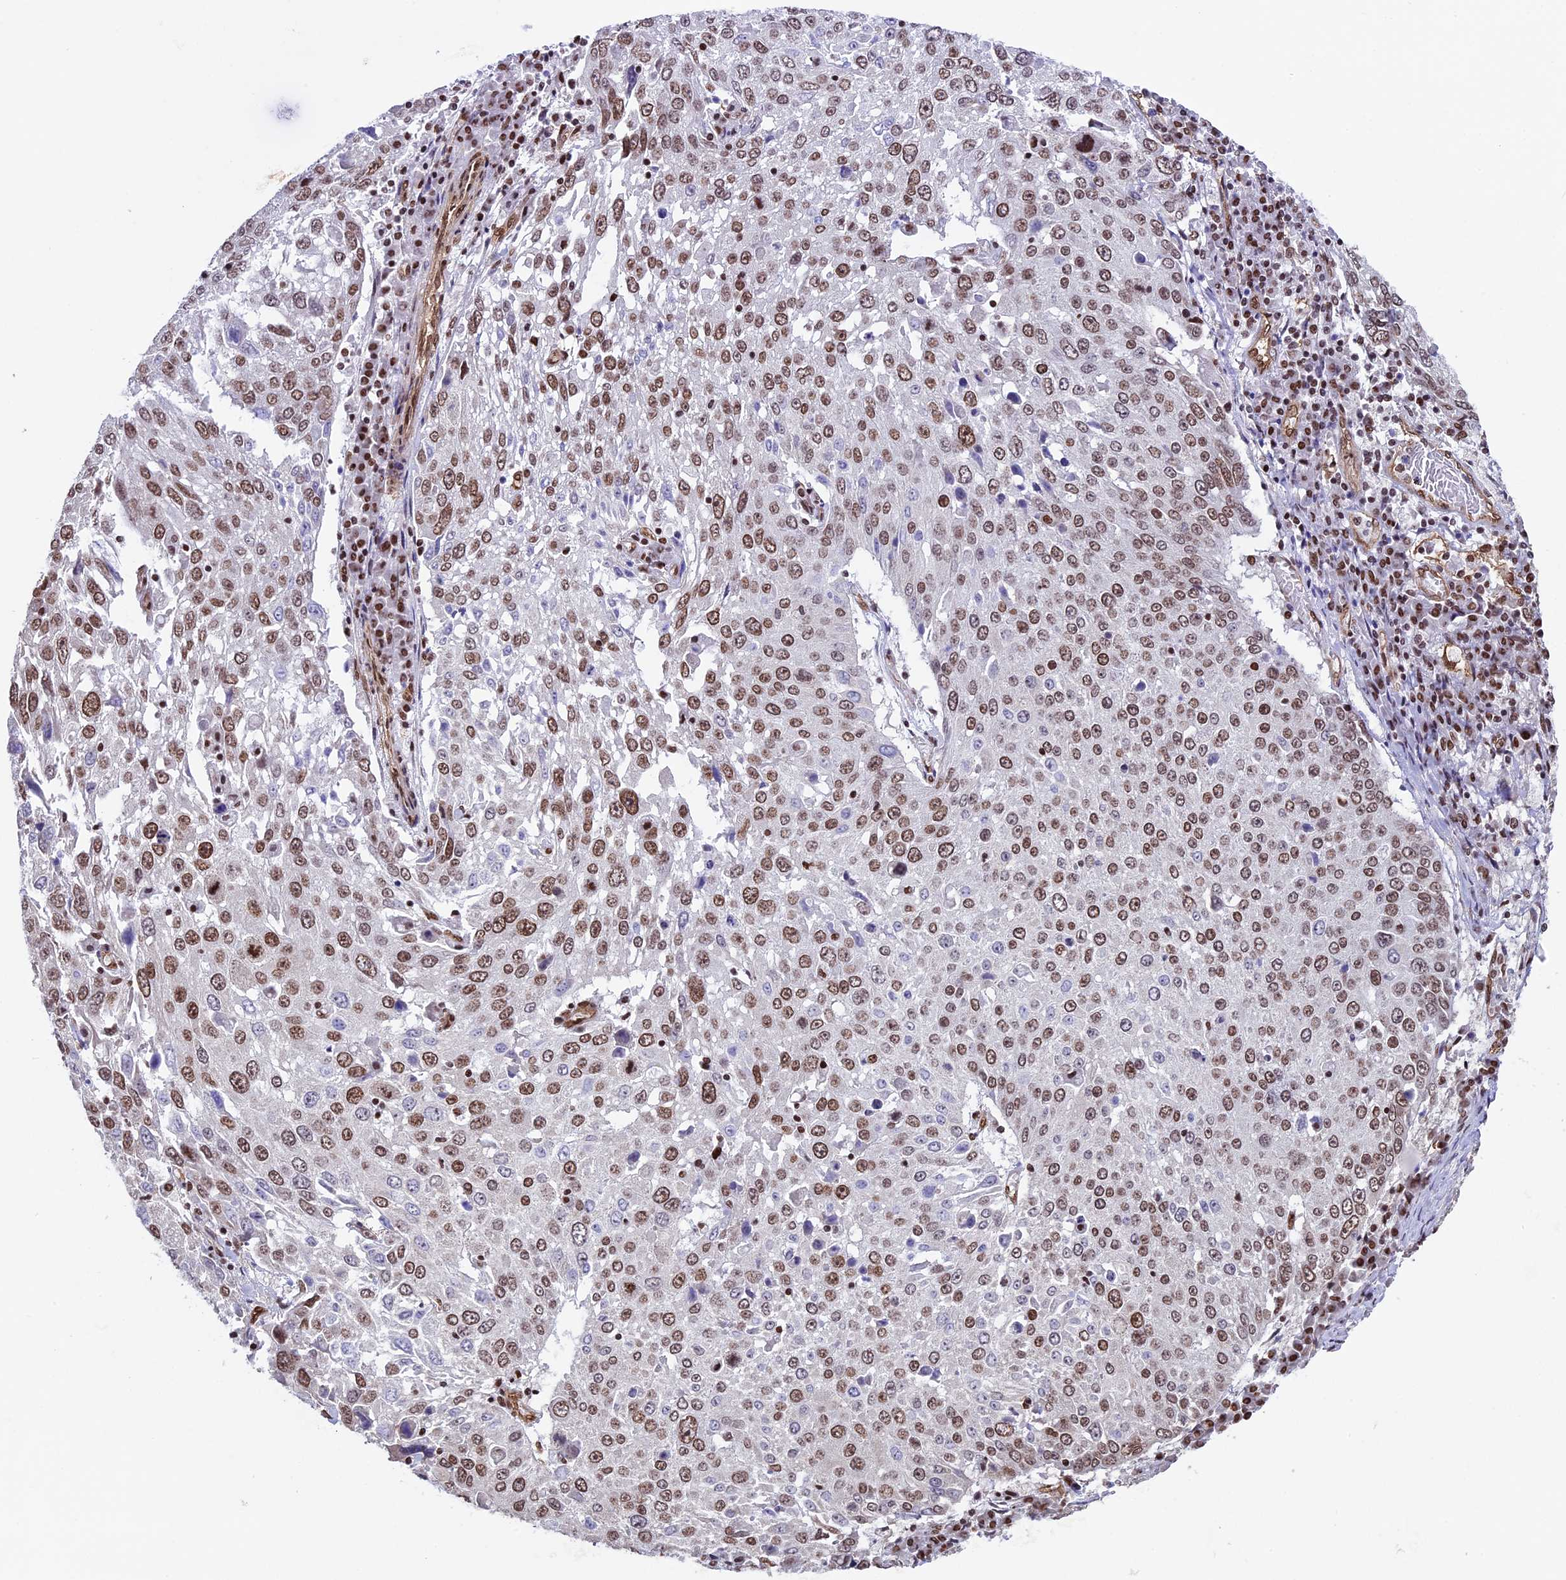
{"staining": {"intensity": "moderate", "quantity": ">75%", "location": "nuclear"}, "tissue": "lung cancer", "cell_type": "Tumor cells", "image_type": "cancer", "snomed": [{"axis": "morphology", "description": "Squamous cell carcinoma, NOS"}, {"axis": "topography", "description": "Lung"}], "caption": "This photomicrograph exhibits lung squamous cell carcinoma stained with IHC to label a protein in brown. The nuclear of tumor cells show moderate positivity for the protein. Nuclei are counter-stained blue.", "gene": "MPHOSPH8", "patient": {"sex": "male", "age": 65}}